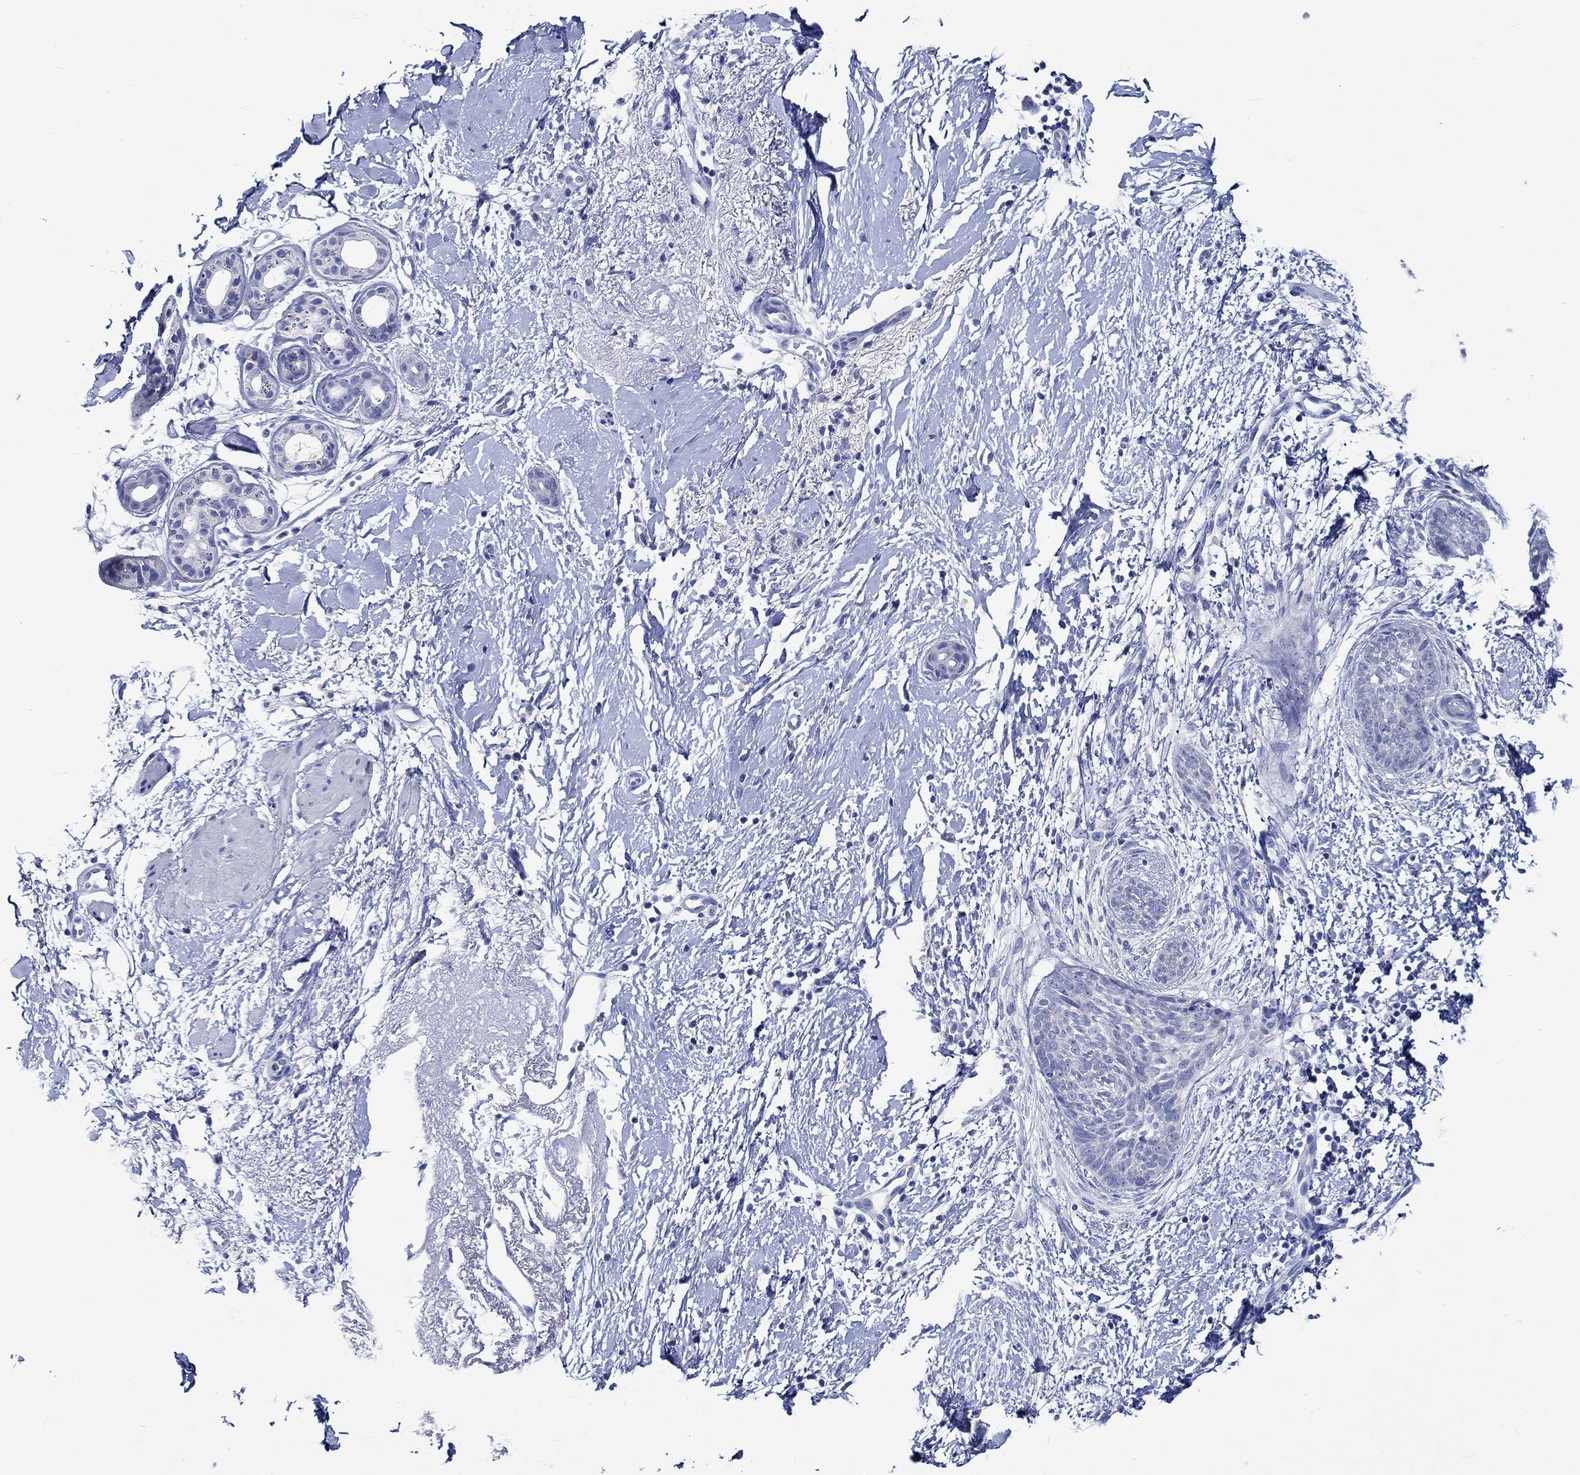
{"staining": {"intensity": "negative", "quantity": "none", "location": "none"}, "tissue": "skin cancer", "cell_type": "Tumor cells", "image_type": "cancer", "snomed": [{"axis": "morphology", "description": "Normal tissue, NOS"}, {"axis": "morphology", "description": "Basal cell carcinoma"}, {"axis": "topography", "description": "Skin"}], "caption": "Tumor cells show no significant positivity in skin basal cell carcinoma.", "gene": "PTPRN2", "patient": {"sex": "male", "age": 84}}